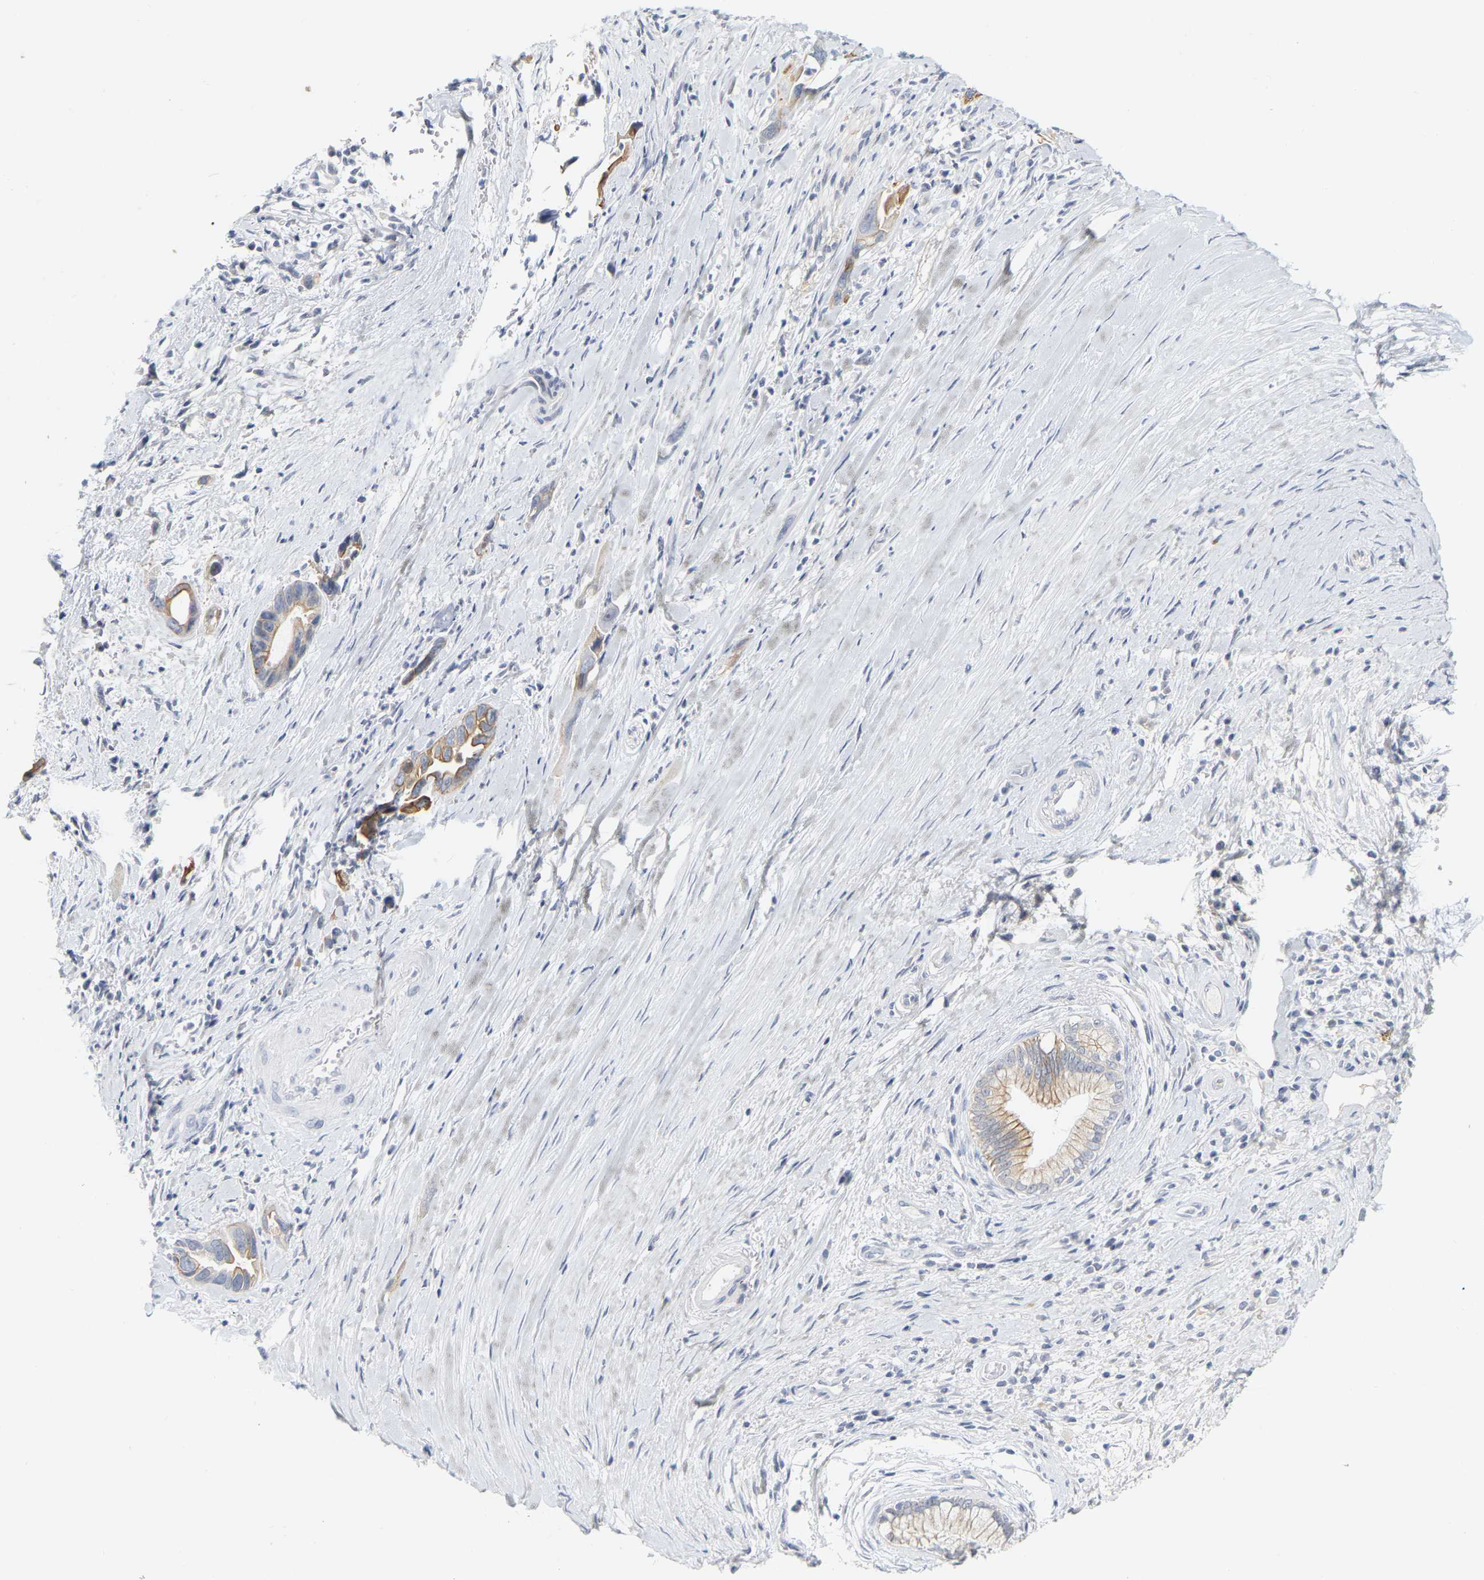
{"staining": {"intensity": "moderate", "quantity": "25%-75%", "location": "cytoplasmic/membranous"}, "tissue": "pancreatic cancer", "cell_type": "Tumor cells", "image_type": "cancer", "snomed": [{"axis": "morphology", "description": "Adenocarcinoma, NOS"}, {"axis": "topography", "description": "Pancreas"}], "caption": "Moderate cytoplasmic/membranous staining for a protein is seen in approximately 25%-75% of tumor cells of pancreatic adenocarcinoma using immunohistochemistry (IHC).", "gene": "KRT76", "patient": {"sex": "female", "age": 70}}